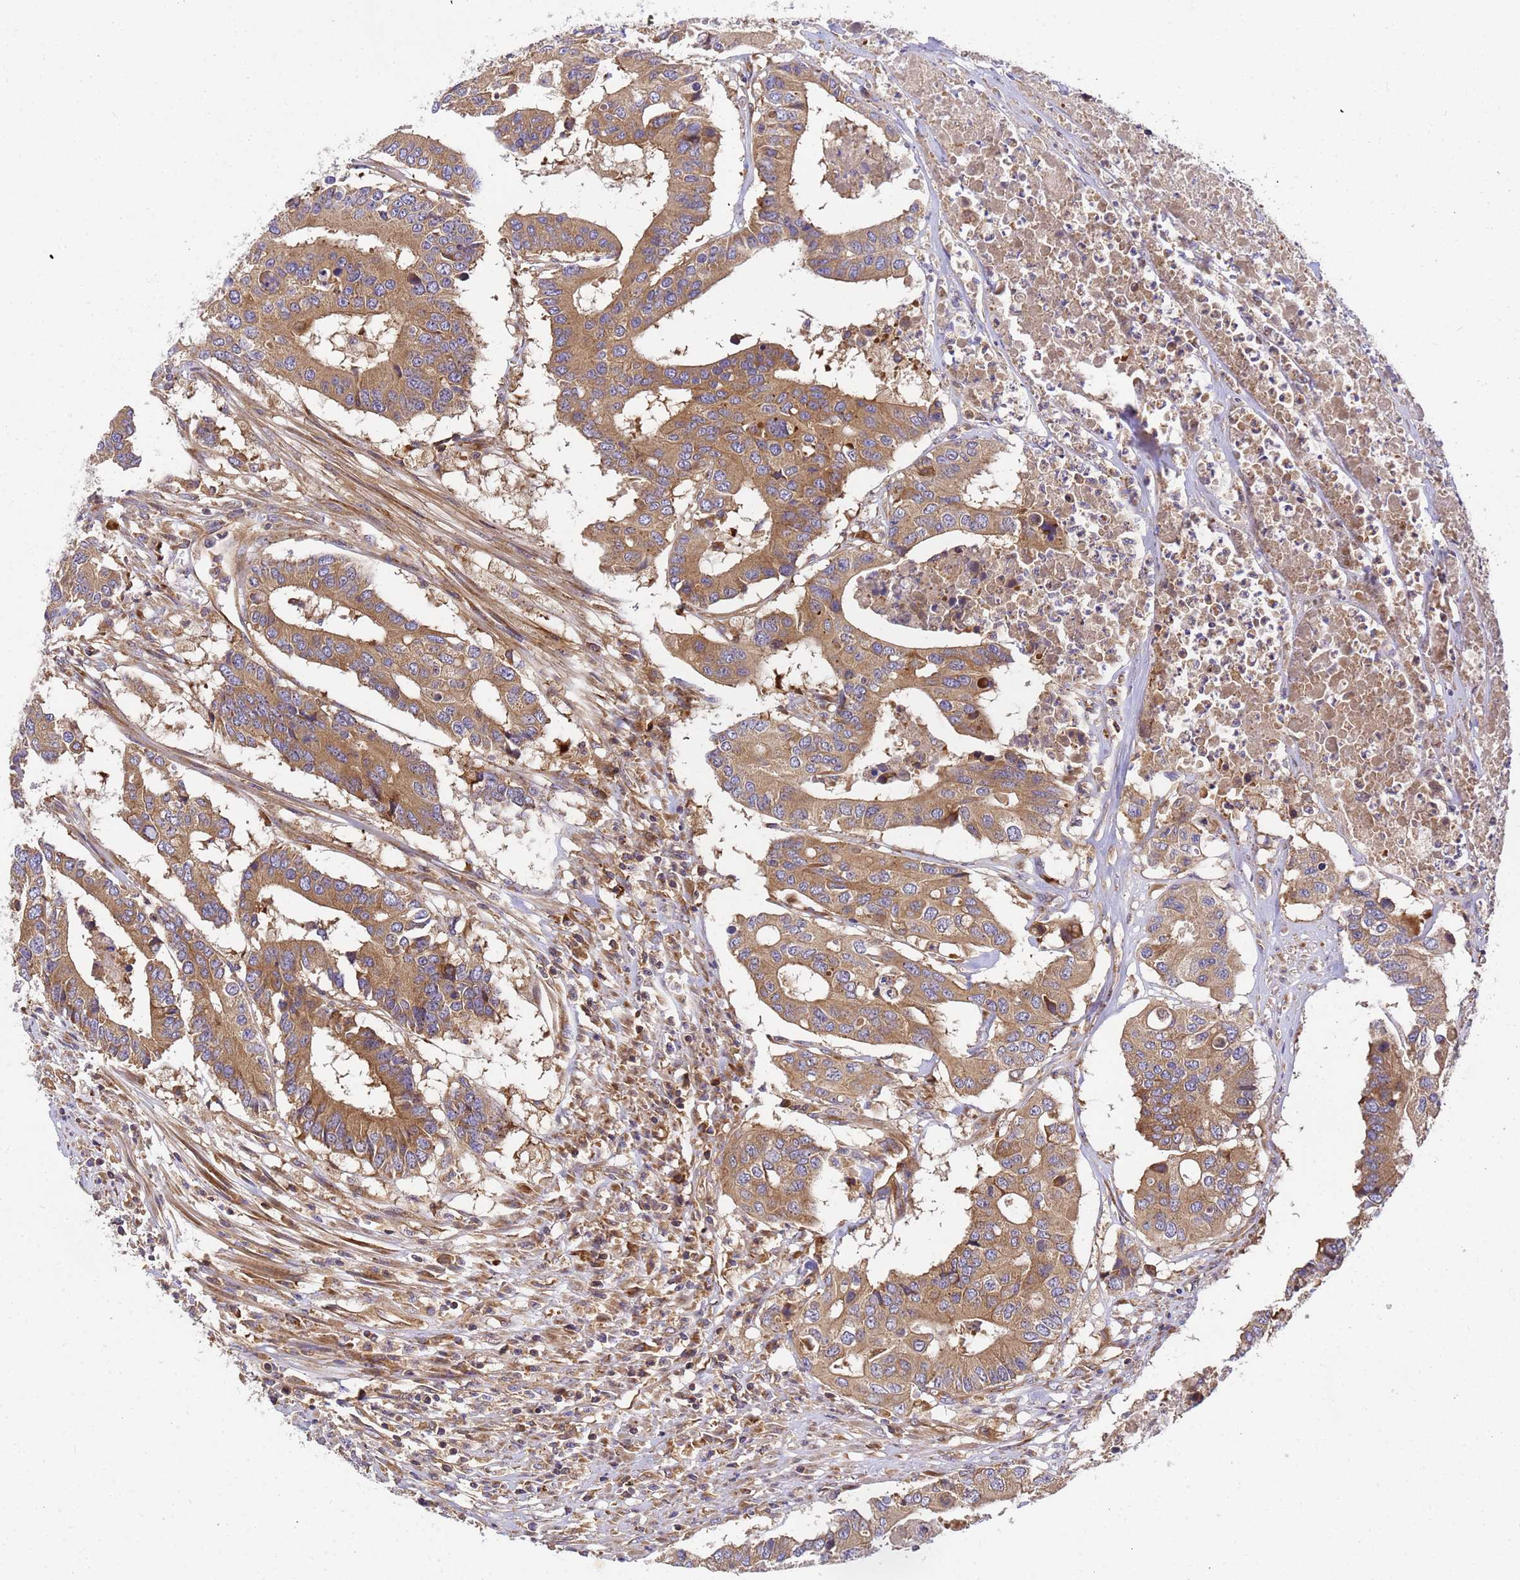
{"staining": {"intensity": "moderate", "quantity": ">75%", "location": "cytoplasmic/membranous"}, "tissue": "colorectal cancer", "cell_type": "Tumor cells", "image_type": "cancer", "snomed": [{"axis": "morphology", "description": "Adenocarcinoma, NOS"}, {"axis": "topography", "description": "Colon"}], "caption": "Brown immunohistochemical staining in human colorectal cancer shows moderate cytoplasmic/membranous positivity in approximately >75% of tumor cells. Ihc stains the protein in brown and the nuclei are stained blue.", "gene": "BECN1", "patient": {"sex": "male", "age": 77}}